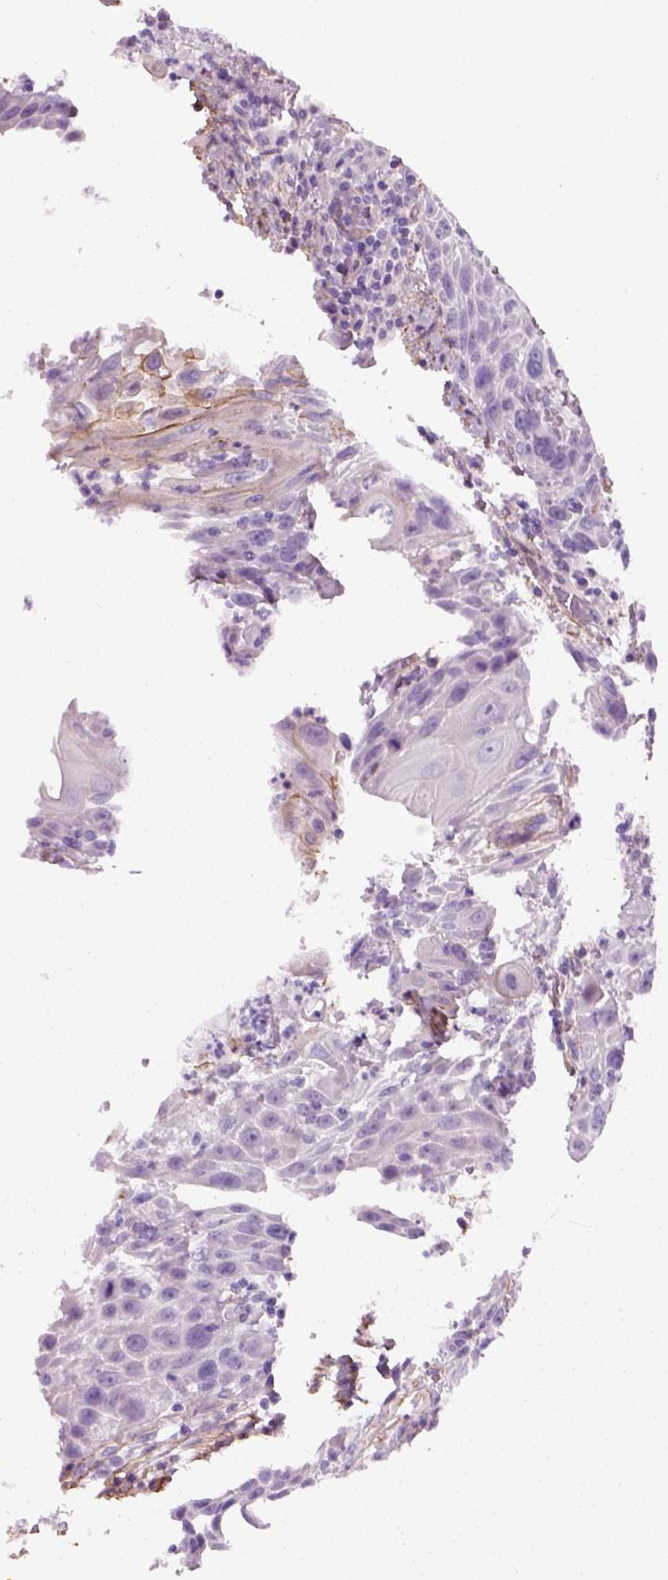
{"staining": {"intensity": "negative", "quantity": "none", "location": "none"}, "tissue": "head and neck cancer", "cell_type": "Tumor cells", "image_type": "cancer", "snomed": [{"axis": "morphology", "description": "Squamous cell carcinoma, NOS"}, {"axis": "topography", "description": "Head-Neck"}], "caption": "Human squamous cell carcinoma (head and neck) stained for a protein using immunohistochemistry displays no staining in tumor cells.", "gene": "FAM161A", "patient": {"sex": "male", "age": 69}}